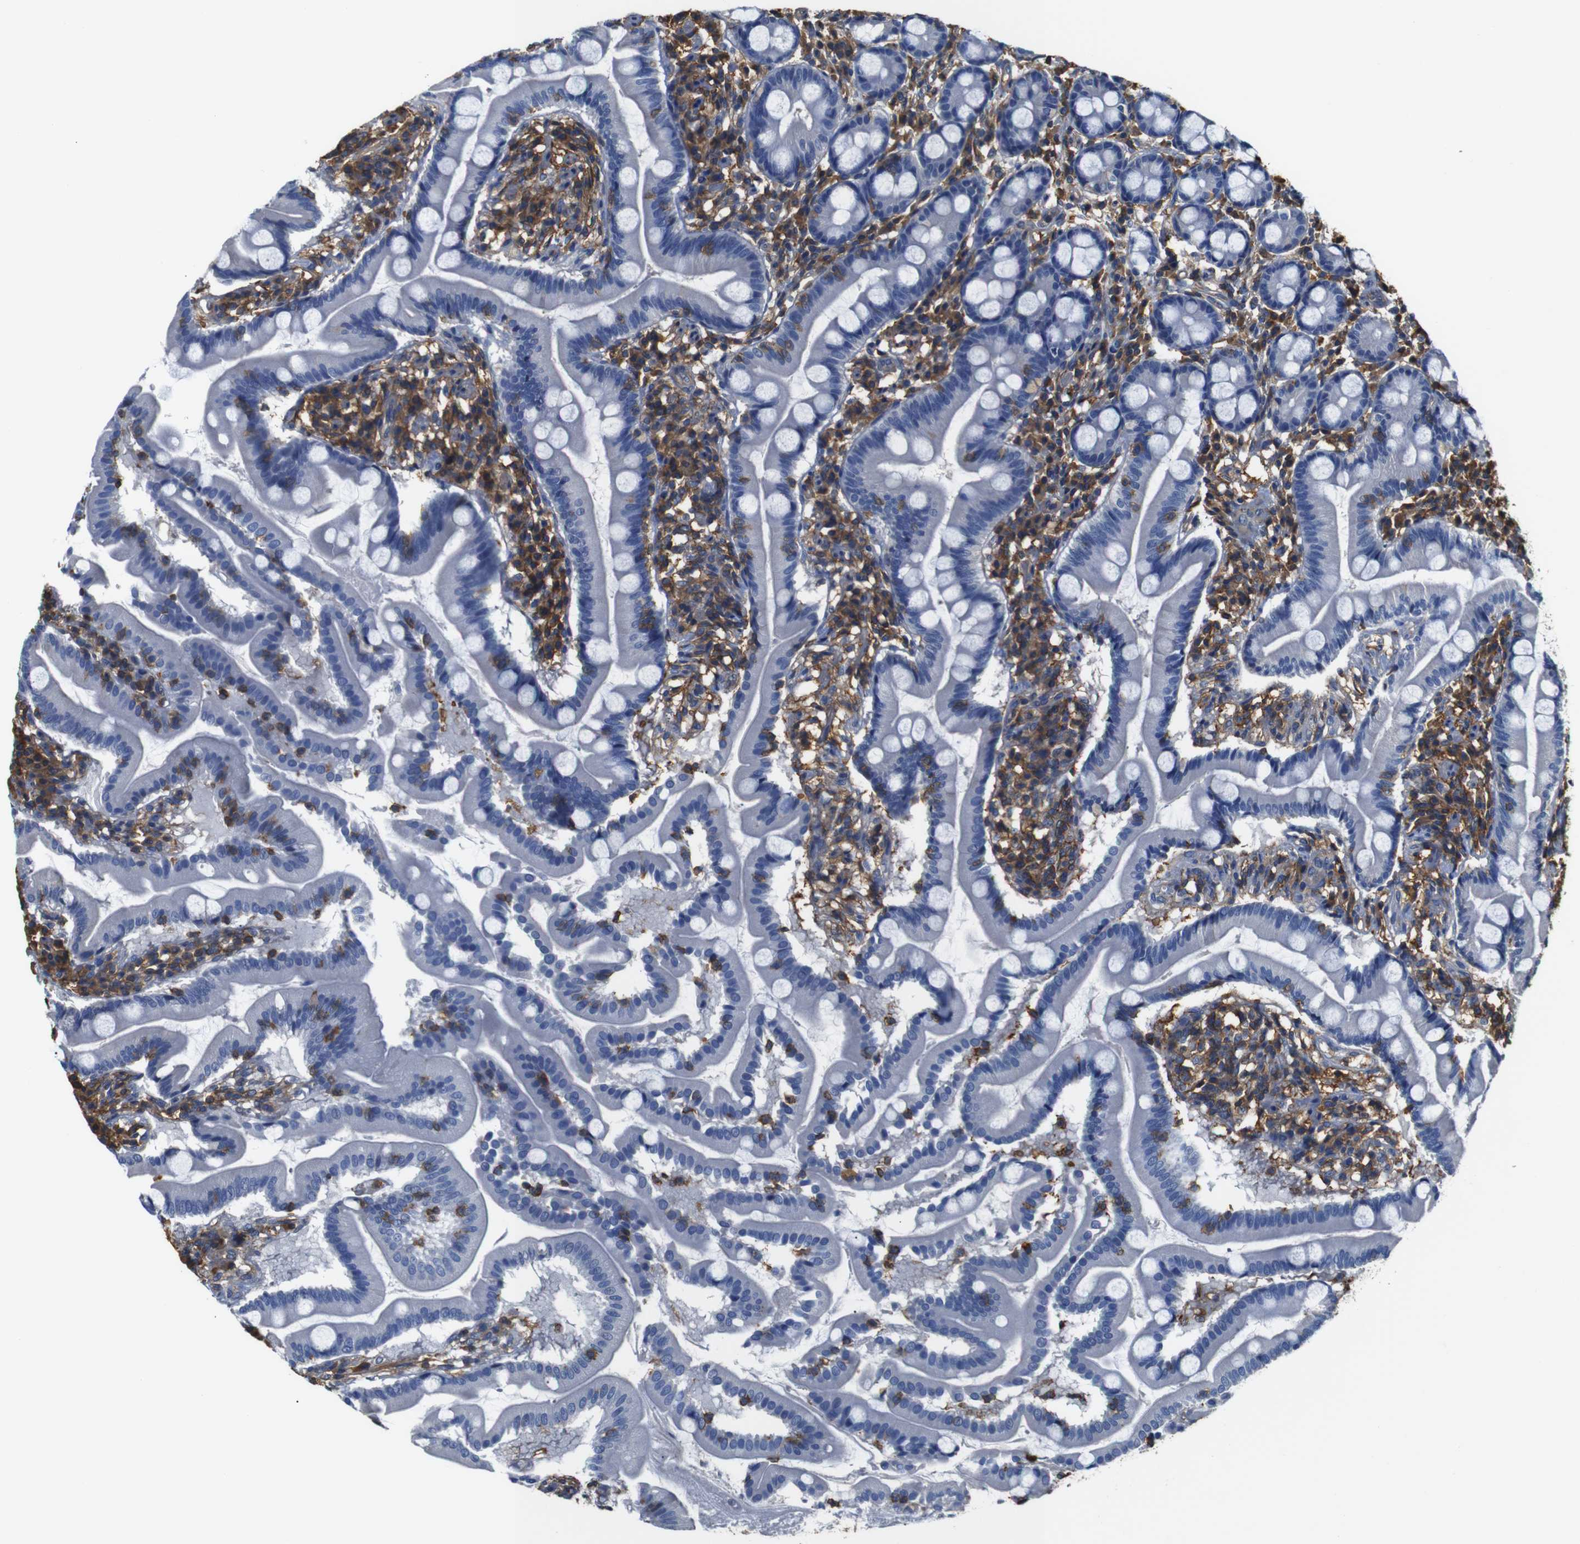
{"staining": {"intensity": "negative", "quantity": "none", "location": "none"}, "tissue": "duodenum", "cell_type": "Glandular cells", "image_type": "normal", "snomed": [{"axis": "morphology", "description": "Normal tissue, NOS"}, {"axis": "topography", "description": "Duodenum"}], "caption": "Immunohistochemical staining of unremarkable human duodenum displays no significant positivity in glandular cells. The staining was performed using DAB to visualize the protein expression in brown, while the nuclei were stained in blue with hematoxylin (Magnification: 20x).", "gene": "PI4KA", "patient": {"sex": "male", "age": 50}}